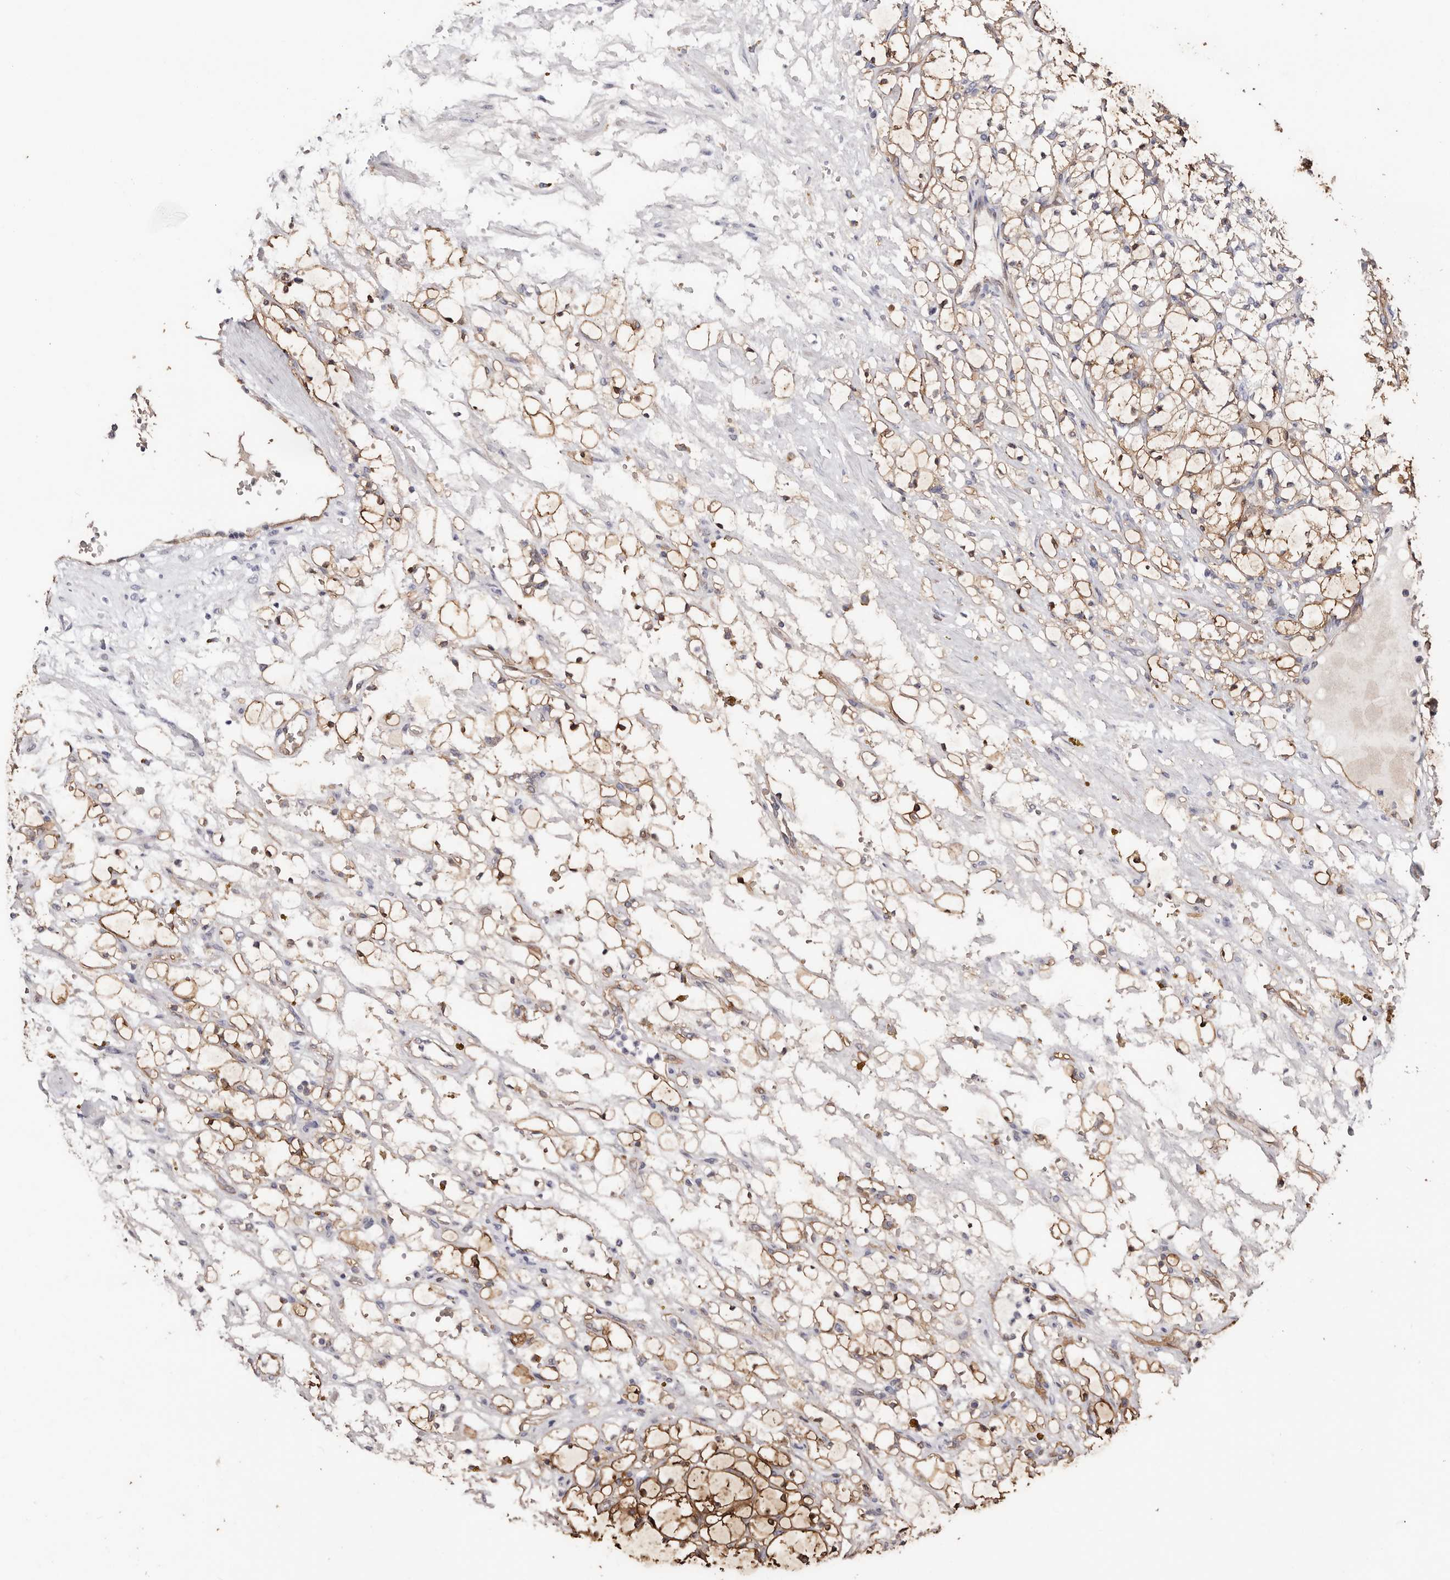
{"staining": {"intensity": "moderate", "quantity": "25%-75%", "location": "cytoplasmic/membranous"}, "tissue": "renal cancer", "cell_type": "Tumor cells", "image_type": "cancer", "snomed": [{"axis": "morphology", "description": "Adenocarcinoma, NOS"}, {"axis": "topography", "description": "Kidney"}], "caption": "Protein staining by immunohistochemistry shows moderate cytoplasmic/membranous staining in about 25%-75% of tumor cells in renal cancer (adenocarcinoma). (Stains: DAB in brown, nuclei in blue, Microscopy: brightfield microscopy at high magnification).", "gene": "TGM2", "patient": {"sex": "female", "age": 69}}